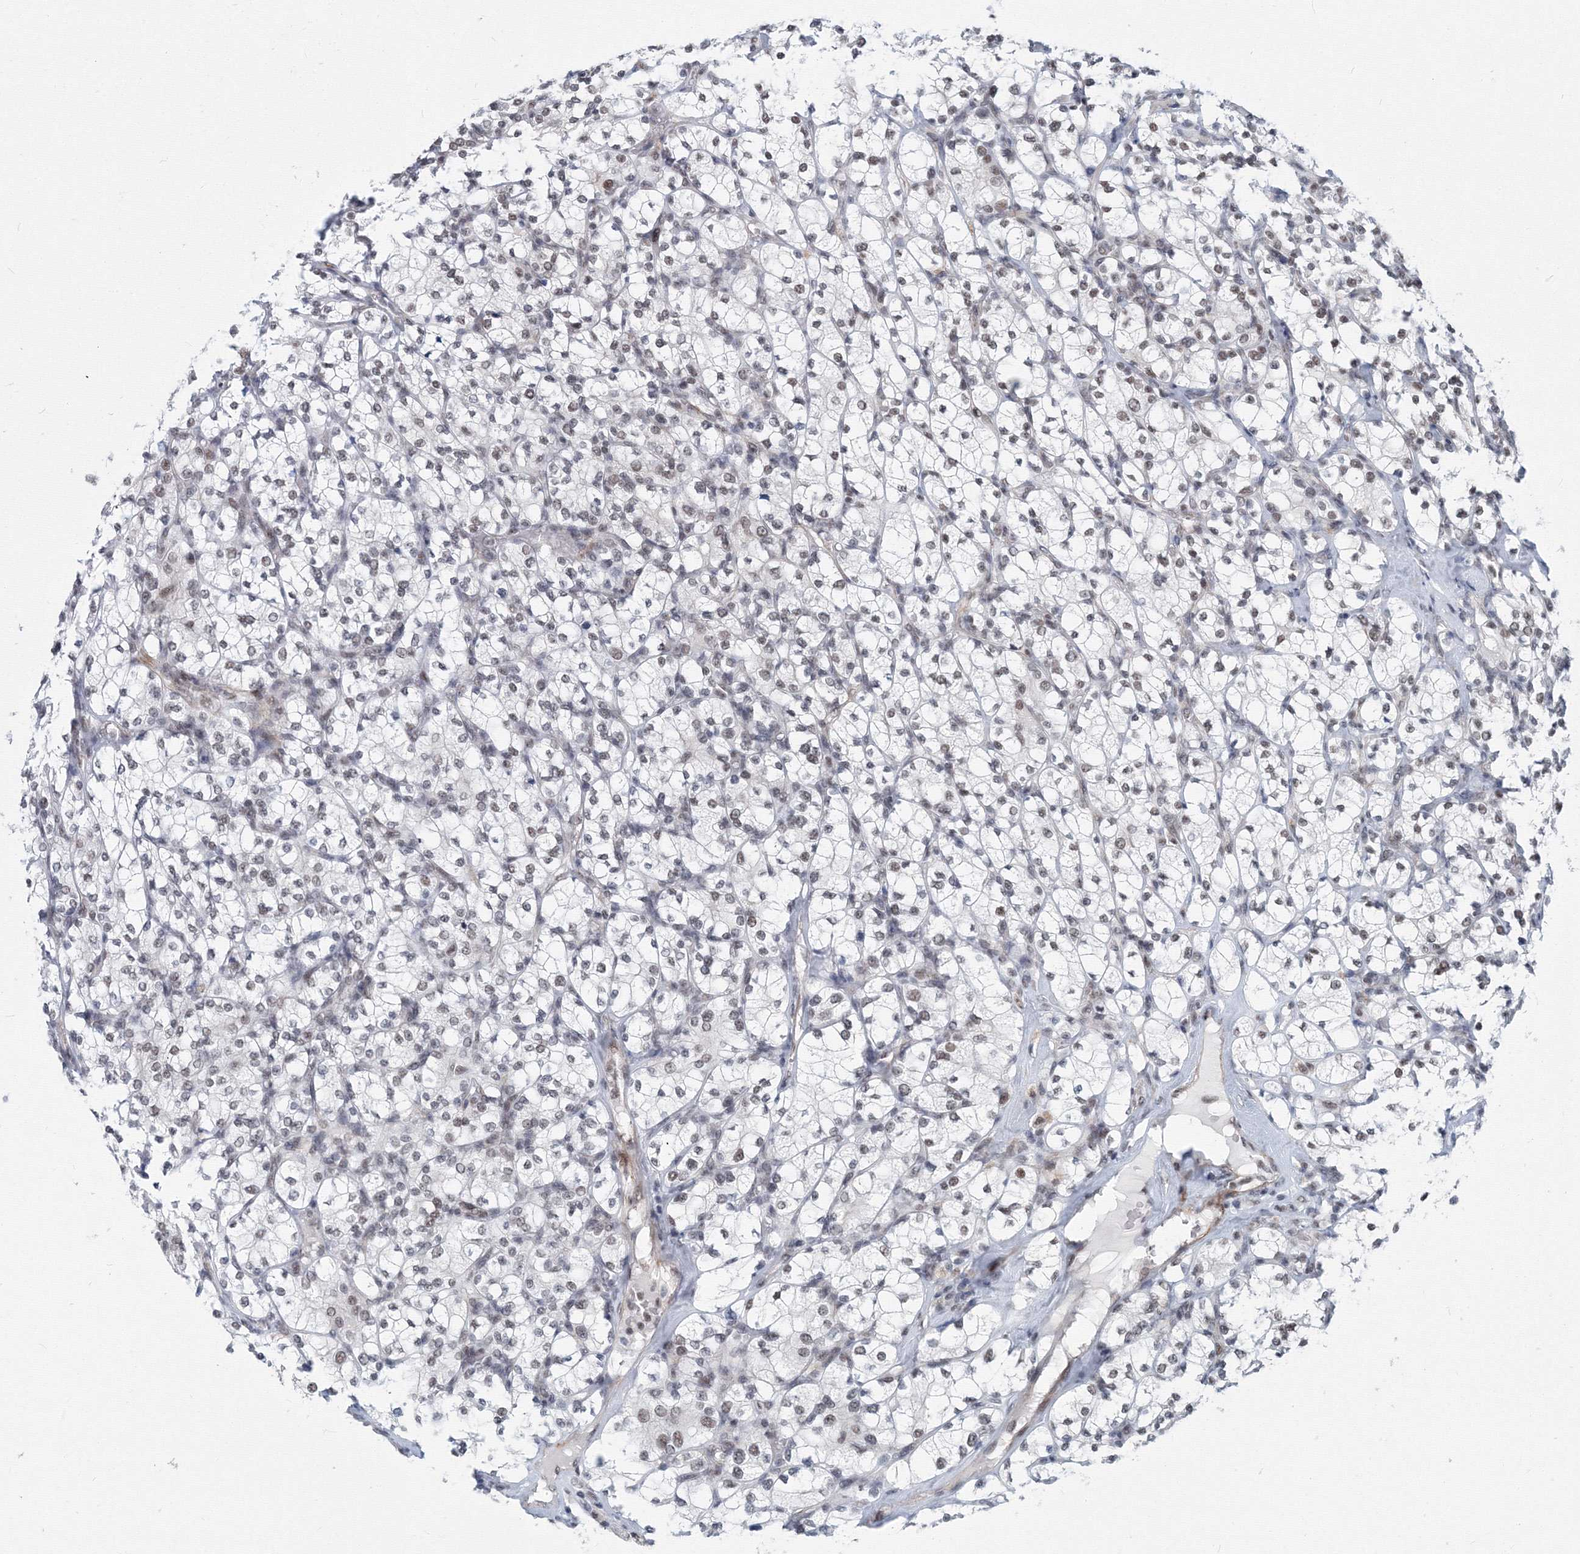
{"staining": {"intensity": "moderate", "quantity": ">75%", "location": "nuclear"}, "tissue": "renal cancer", "cell_type": "Tumor cells", "image_type": "cancer", "snomed": [{"axis": "morphology", "description": "Adenocarcinoma, NOS"}, {"axis": "topography", "description": "Kidney"}], "caption": "Renal cancer stained with a protein marker exhibits moderate staining in tumor cells.", "gene": "SF3B6", "patient": {"sex": "male", "age": 77}}